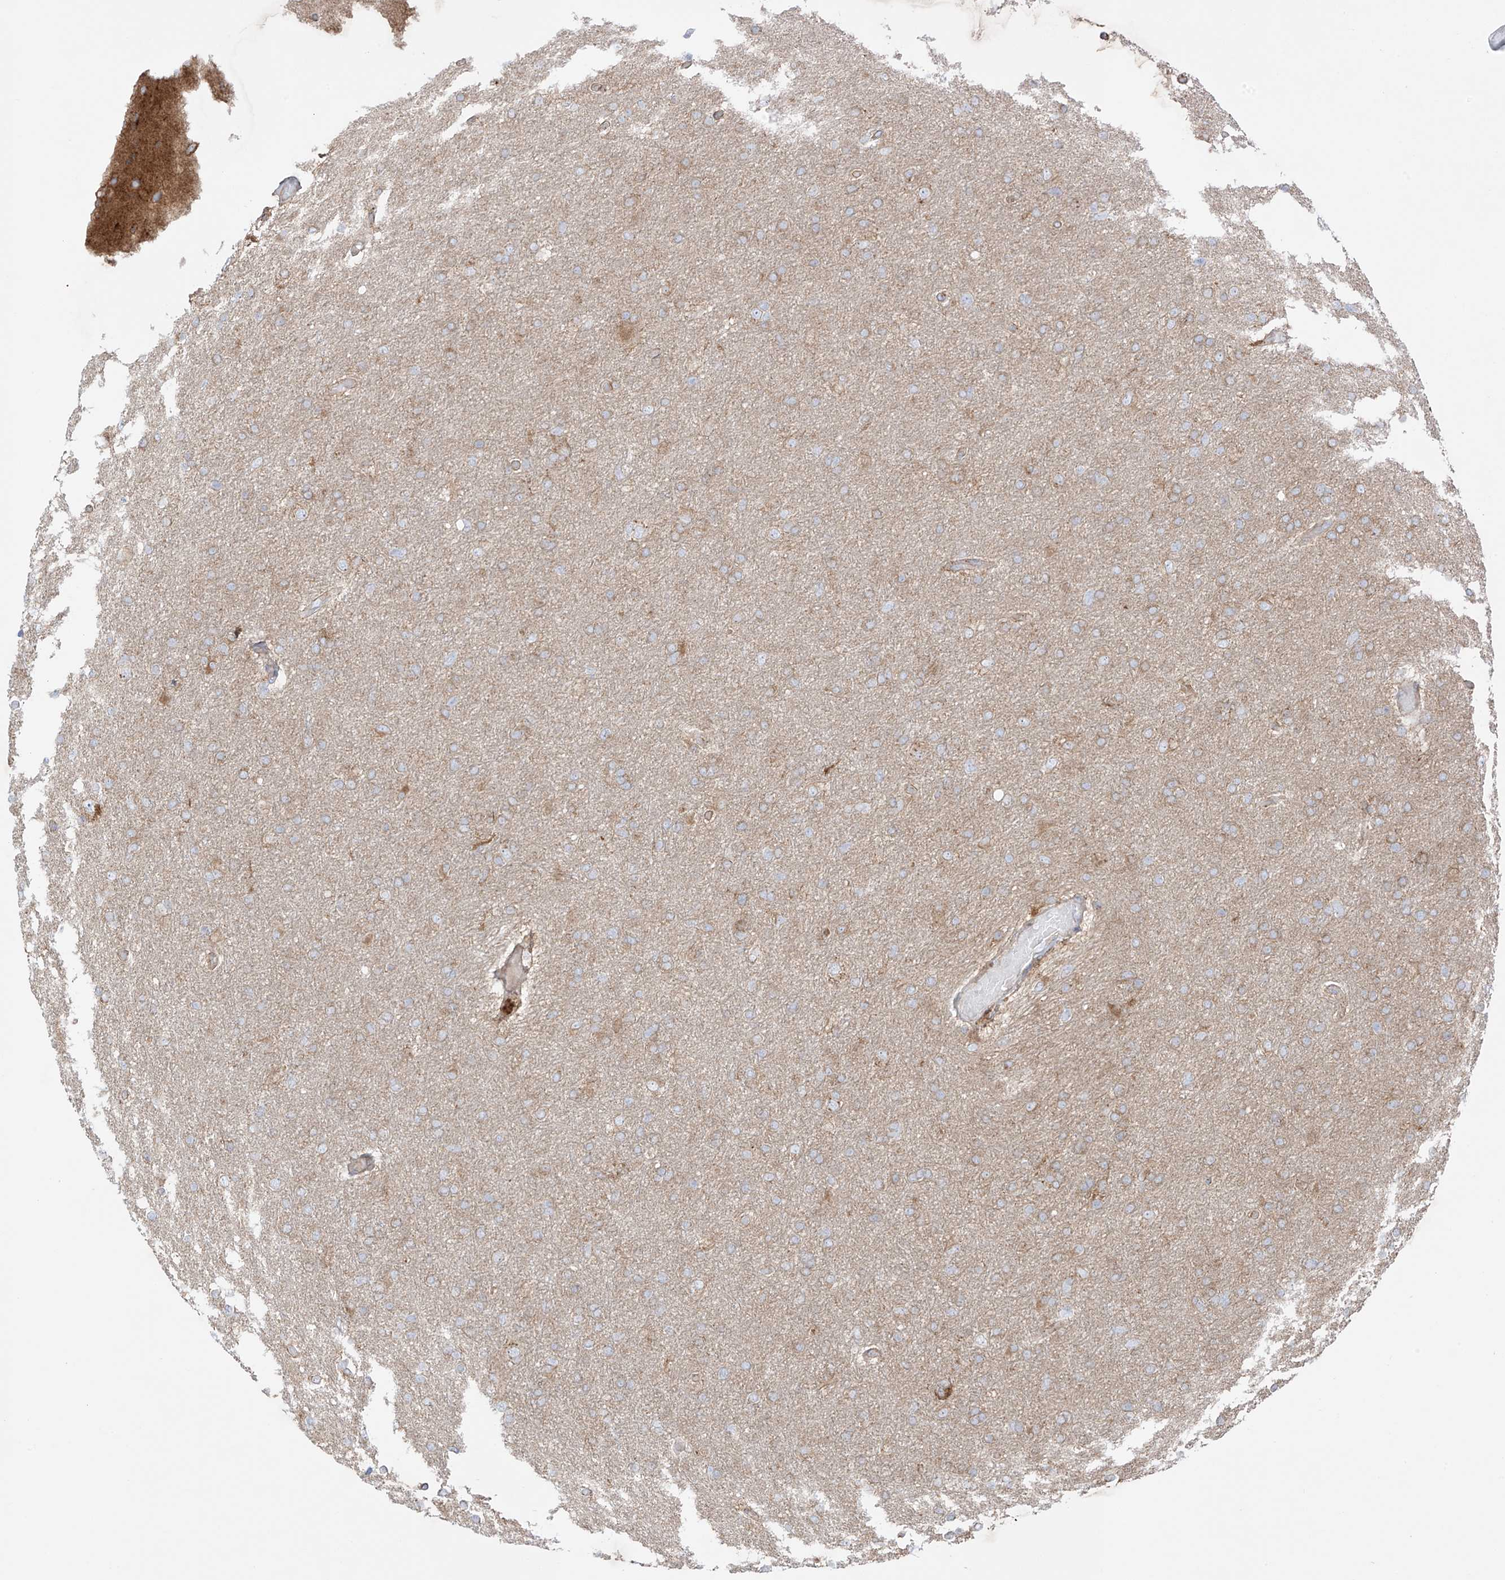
{"staining": {"intensity": "moderate", "quantity": ">75%", "location": "cytoplasmic/membranous"}, "tissue": "glioma", "cell_type": "Tumor cells", "image_type": "cancer", "snomed": [{"axis": "morphology", "description": "Glioma, malignant, High grade"}, {"axis": "topography", "description": "Cerebral cortex"}], "caption": "A photomicrograph of human glioma stained for a protein reveals moderate cytoplasmic/membranous brown staining in tumor cells.", "gene": "XKR3", "patient": {"sex": "female", "age": 36}}